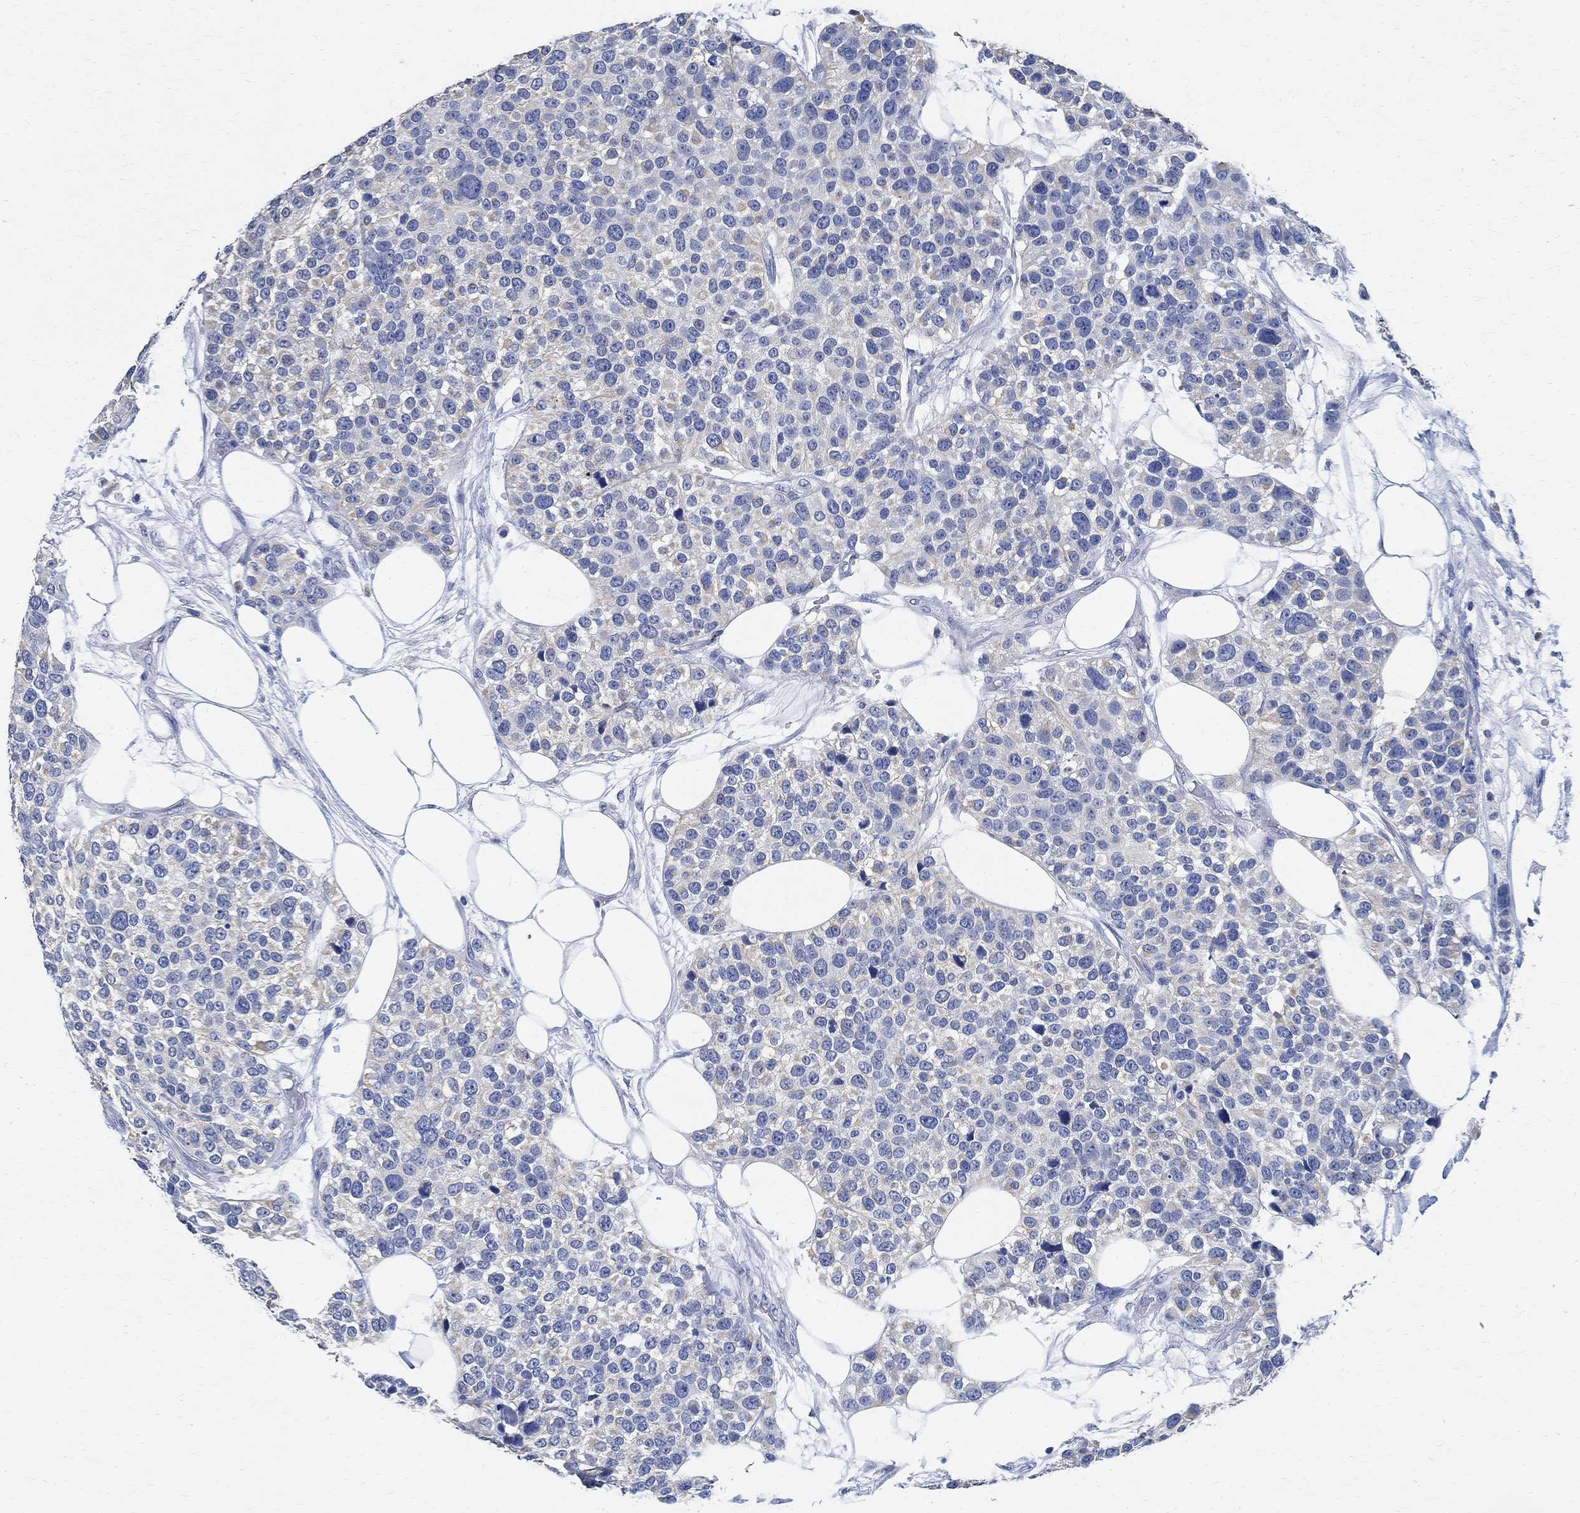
{"staining": {"intensity": "weak", "quantity": "<25%", "location": "cytoplasmic/membranous"}, "tissue": "urothelial cancer", "cell_type": "Tumor cells", "image_type": "cancer", "snomed": [{"axis": "morphology", "description": "Urothelial carcinoma, High grade"}, {"axis": "topography", "description": "Urinary bladder"}], "caption": "This is an immunohistochemistry (IHC) image of human urothelial cancer. There is no staining in tumor cells.", "gene": "PRX", "patient": {"sex": "male", "age": 77}}